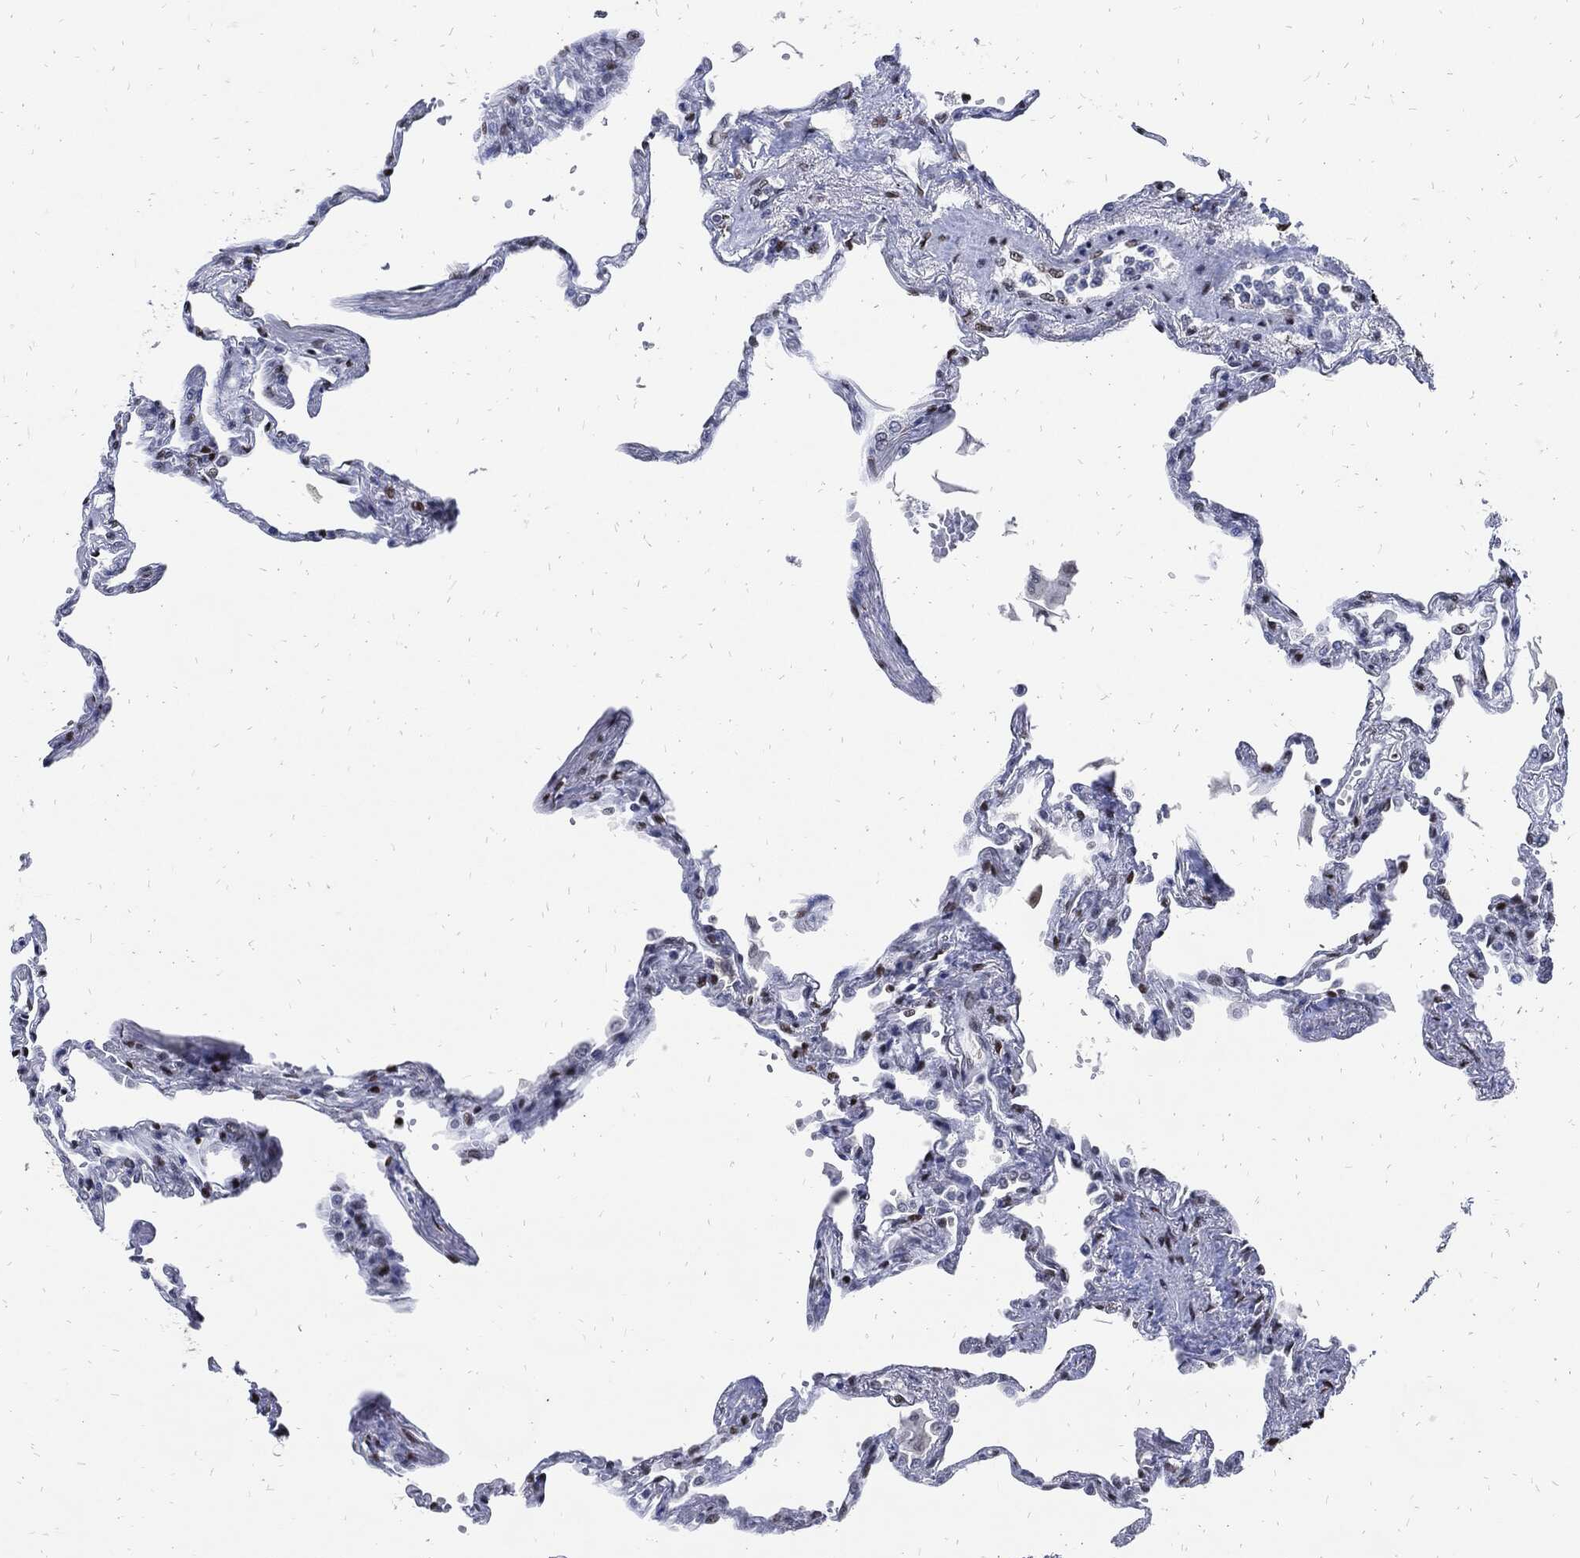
{"staining": {"intensity": "strong", "quantity": "25%-75%", "location": "nuclear"}, "tissue": "lung", "cell_type": "Alveolar cells", "image_type": "normal", "snomed": [{"axis": "morphology", "description": "Normal tissue, NOS"}, {"axis": "topography", "description": "Lung"}], "caption": "About 25%-75% of alveolar cells in normal lung exhibit strong nuclear protein staining as visualized by brown immunohistochemical staining.", "gene": "JUN", "patient": {"sex": "male", "age": 78}}